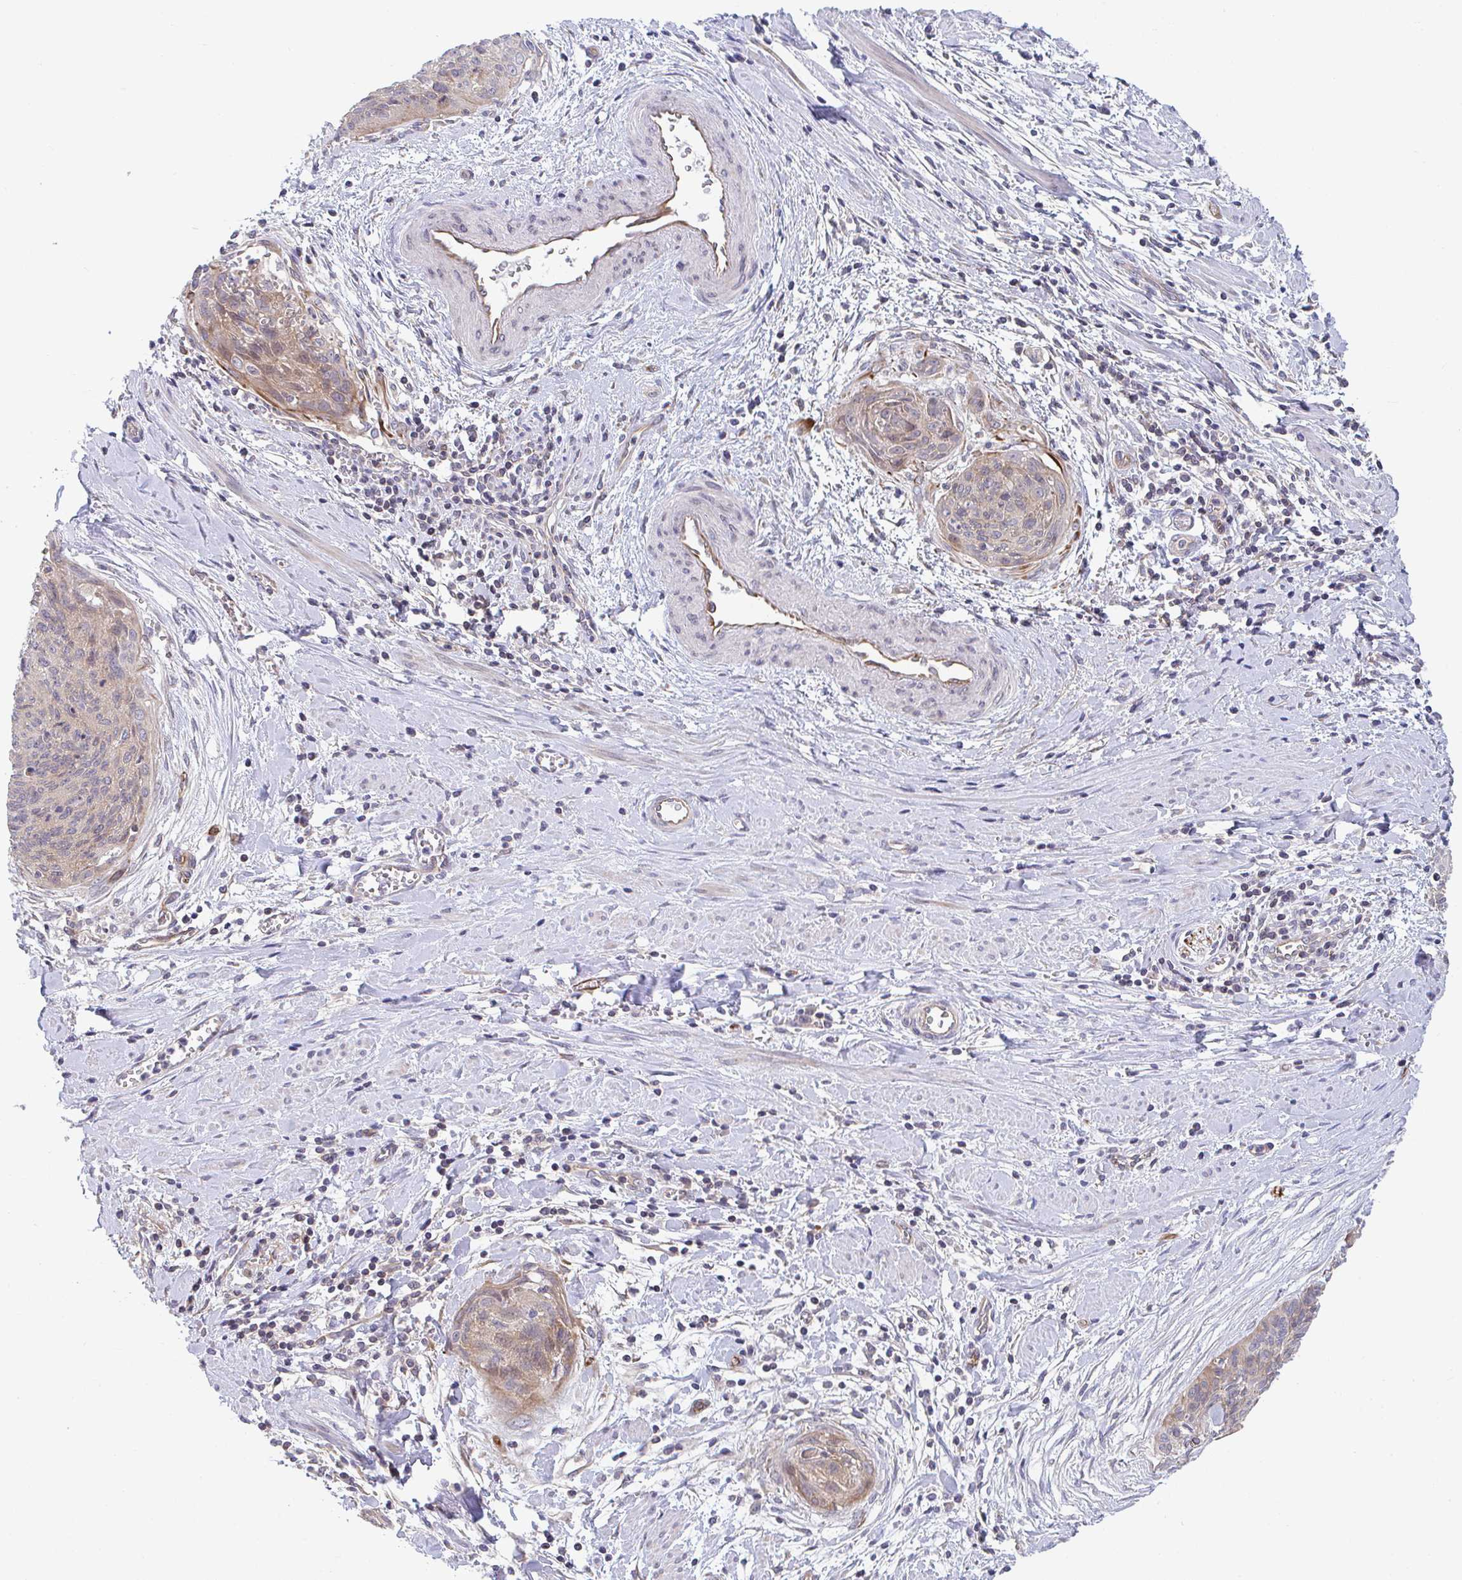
{"staining": {"intensity": "weak", "quantity": ">75%", "location": "cytoplasmic/membranous"}, "tissue": "cervical cancer", "cell_type": "Tumor cells", "image_type": "cancer", "snomed": [{"axis": "morphology", "description": "Squamous cell carcinoma, NOS"}, {"axis": "topography", "description": "Cervix"}], "caption": "Weak cytoplasmic/membranous positivity is appreciated in approximately >75% of tumor cells in squamous cell carcinoma (cervical). The staining is performed using DAB (3,3'-diaminobenzidine) brown chromogen to label protein expression. The nuclei are counter-stained blue using hematoxylin.", "gene": "EIF1AD", "patient": {"sex": "female", "age": 55}}